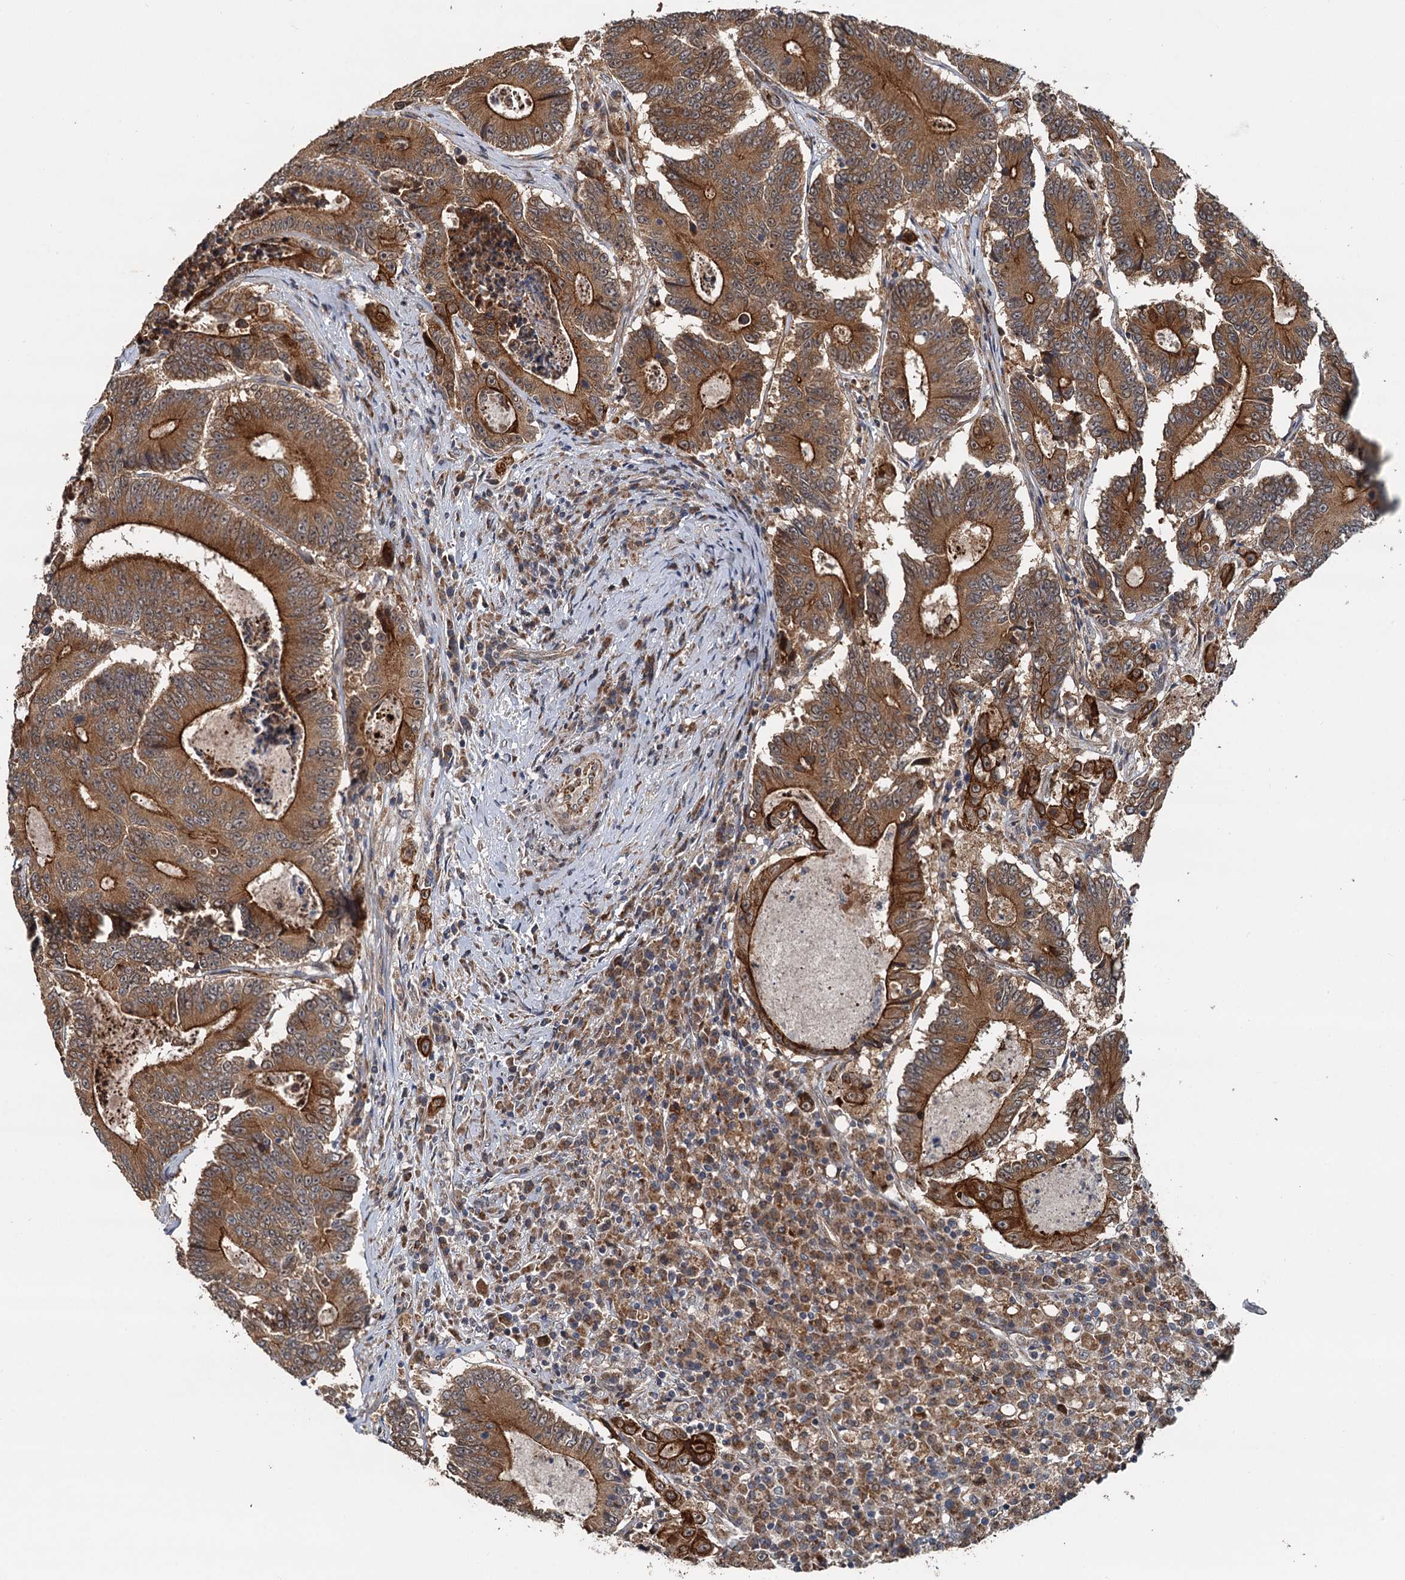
{"staining": {"intensity": "strong", "quantity": ">75%", "location": "cytoplasmic/membranous"}, "tissue": "colorectal cancer", "cell_type": "Tumor cells", "image_type": "cancer", "snomed": [{"axis": "morphology", "description": "Adenocarcinoma, NOS"}, {"axis": "topography", "description": "Colon"}], "caption": "Immunohistochemistry histopathology image of human adenocarcinoma (colorectal) stained for a protein (brown), which displays high levels of strong cytoplasmic/membranous staining in approximately >75% of tumor cells.", "gene": "LRRK2", "patient": {"sex": "male", "age": 83}}